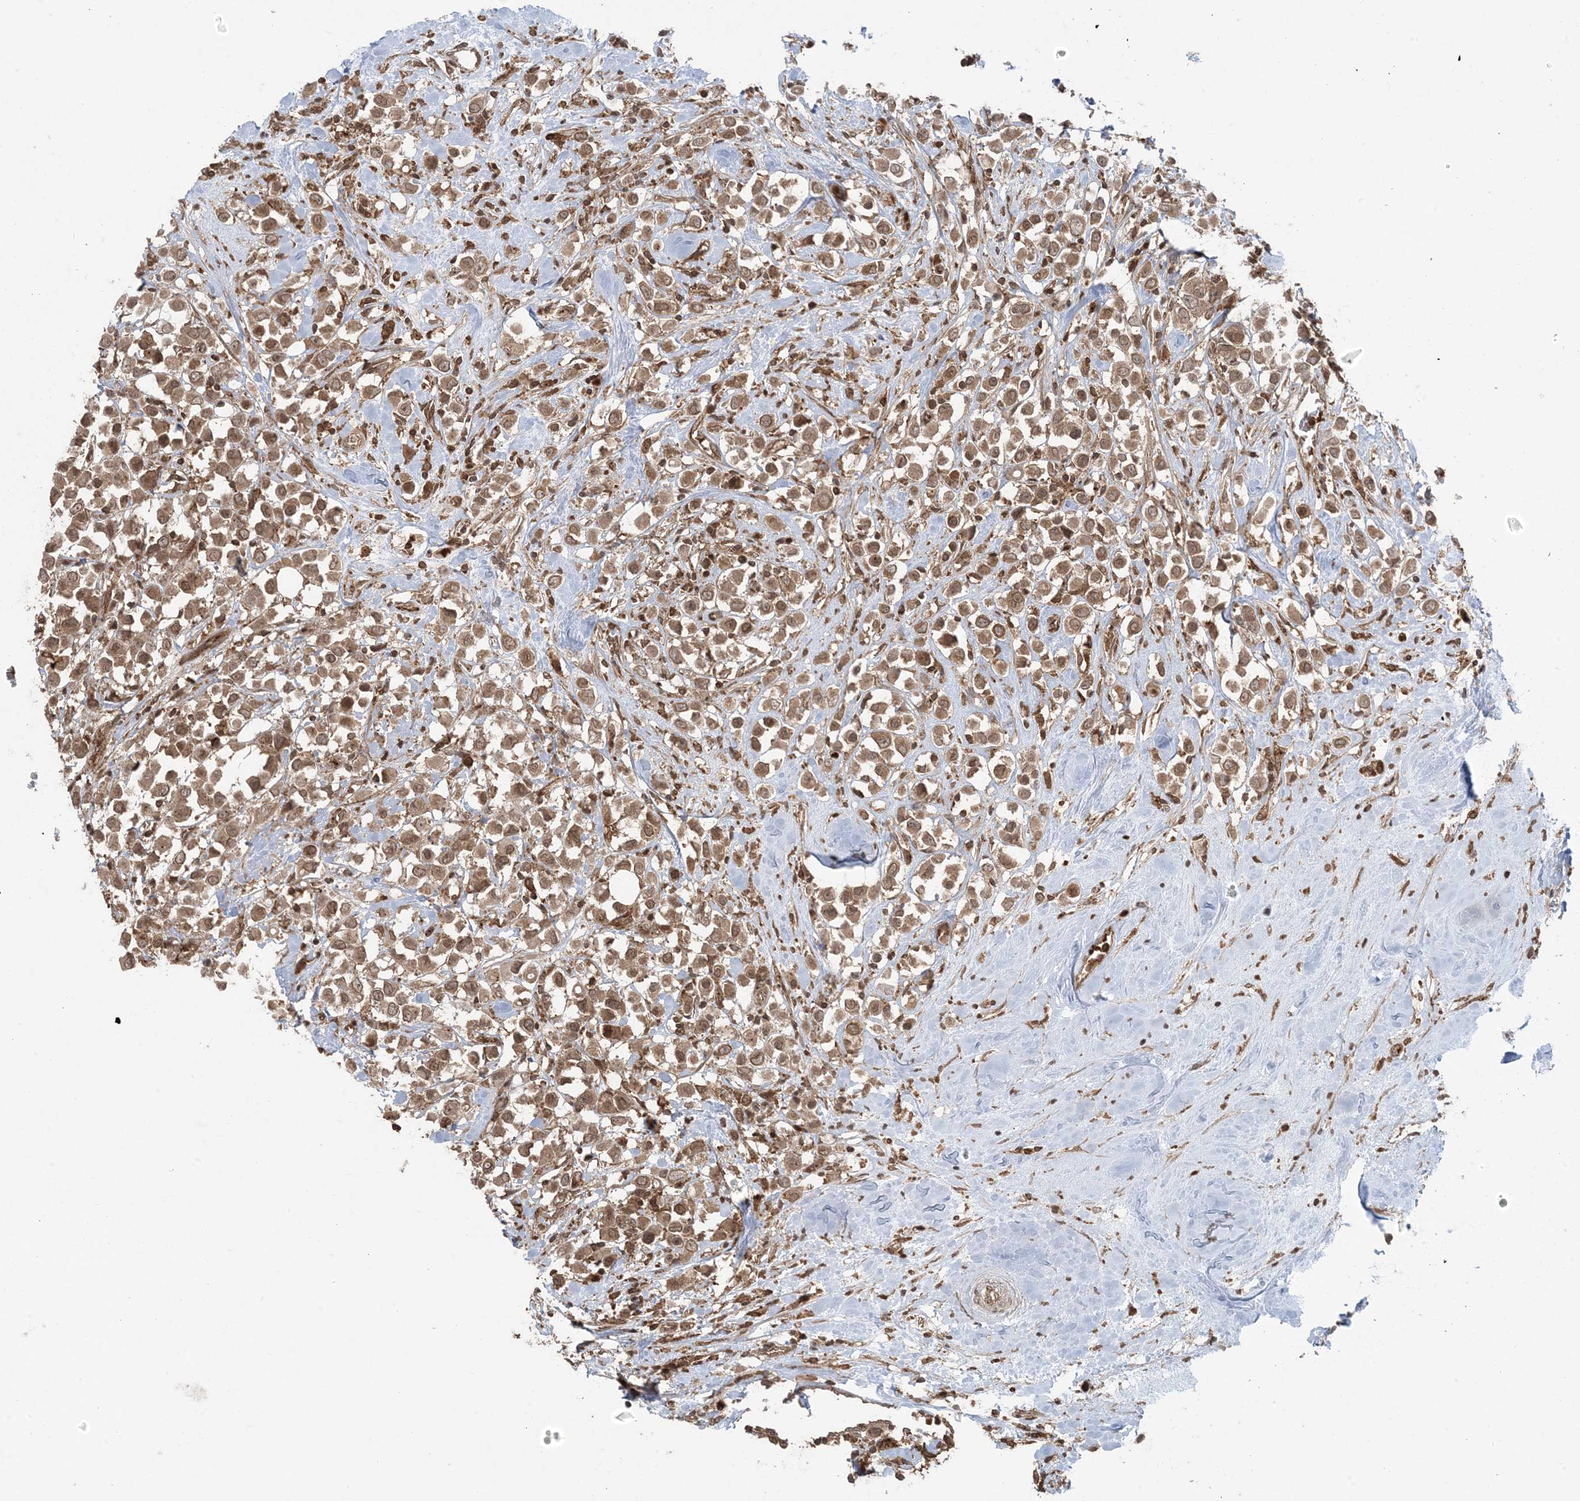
{"staining": {"intensity": "moderate", "quantity": ">75%", "location": "cytoplasmic/membranous,nuclear"}, "tissue": "breast cancer", "cell_type": "Tumor cells", "image_type": "cancer", "snomed": [{"axis": "morphology", "description": "Duct carcinoma"}, {"axis": "topography", "description": "Breast"}], "caption": "DAB immunohistochemical staining of breast cancer reveals moderate cytoplasmic/membranous and nuclear protein expression in about >75% of tumor cells. The staining was performed using DAB to visualize the protein expression in brown, while the nuclei were stained in blue with hematoxylin (Magnification: 20x).", "gene": "DDX19B", "patient": {"sex": "female", "age": 61}}